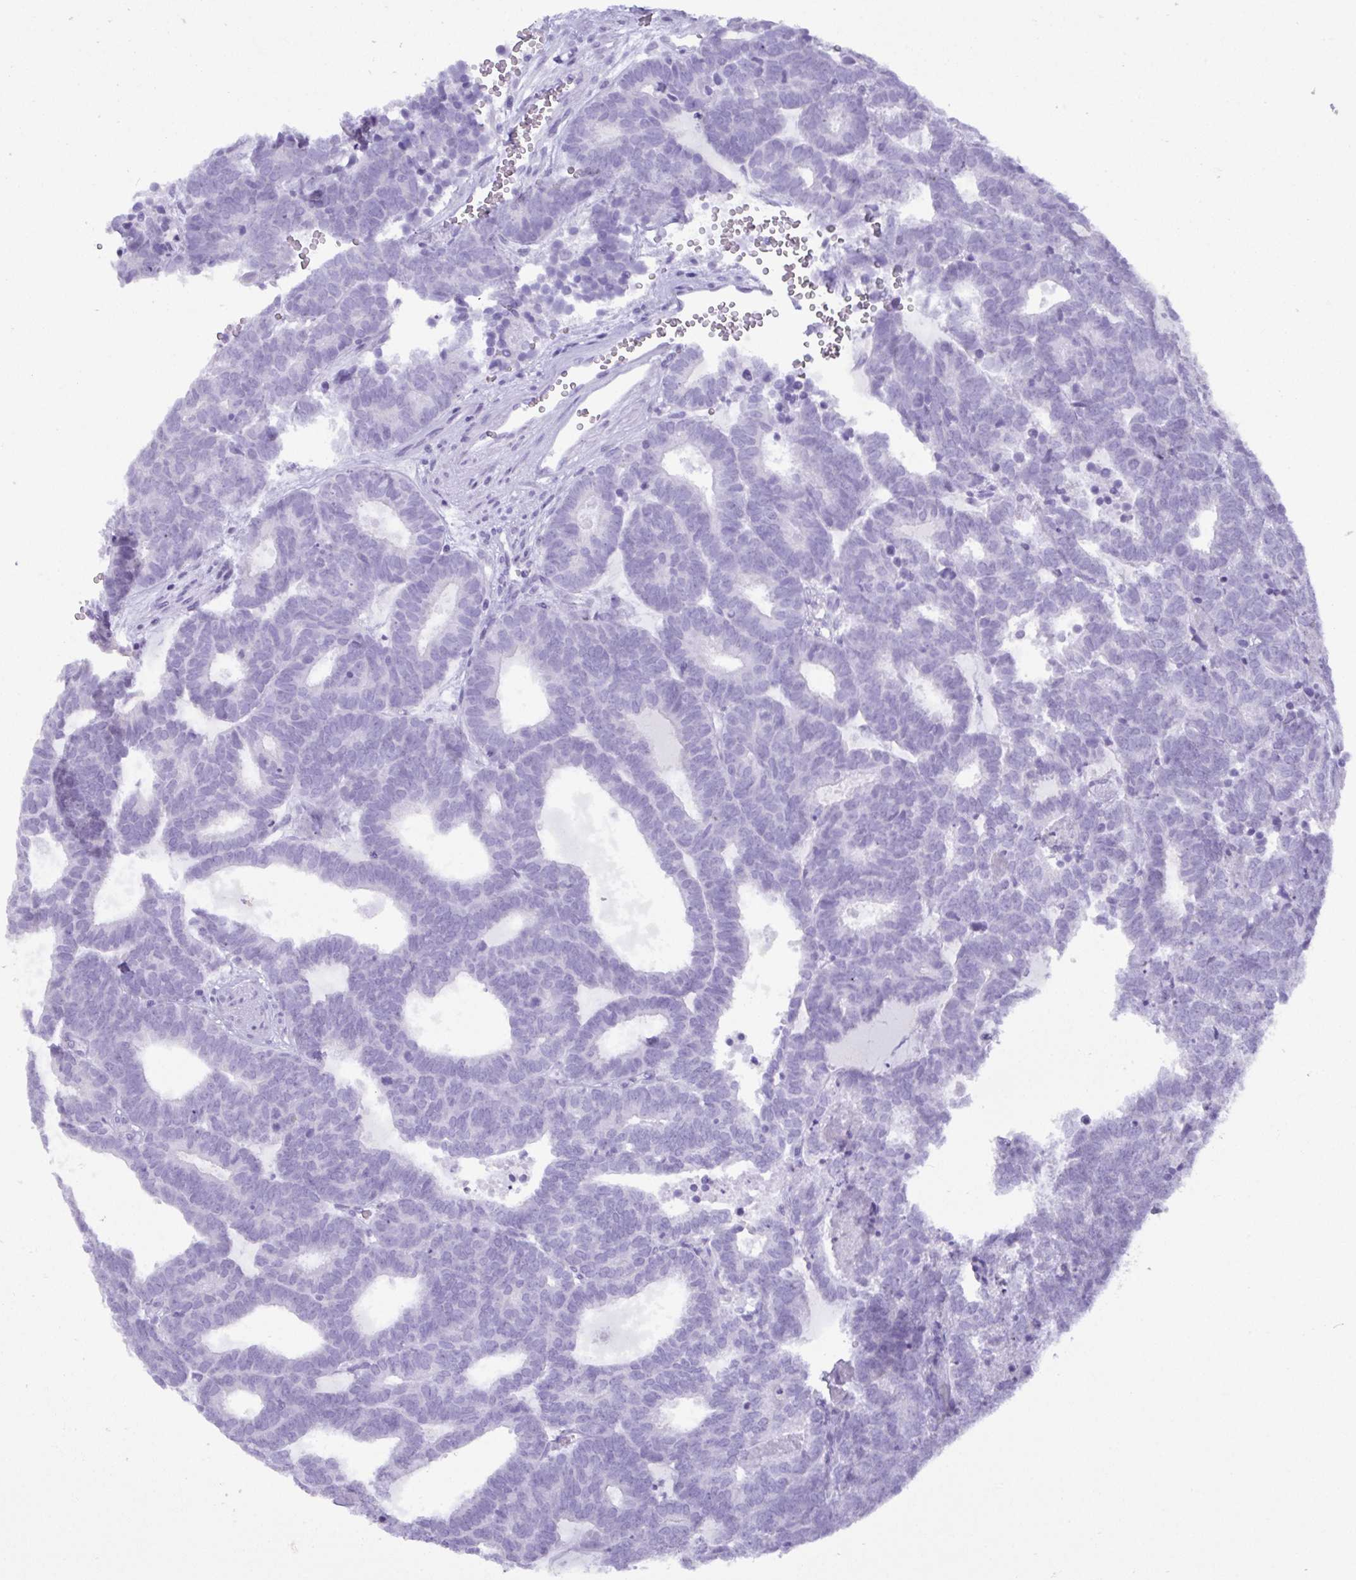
{"staining": {"intensity": "negative", "quantity": "none", "location": "none"}, "tissue": "head and neck cancer", "cell_type": "Tumor cells", "image_type": "cancer", "snomed": [{"axis": "morphology", "description": "Adenocarcinoma, NOS"}, {"axis": "topography", "description": "Head-Neck"}], "caption": "Human head and neck adenocarcinoma stained for a protein using IHC displays no expression in tumor cells.", "gene": "C4orf33", "patient": {"sex": "female", "age": 81}}